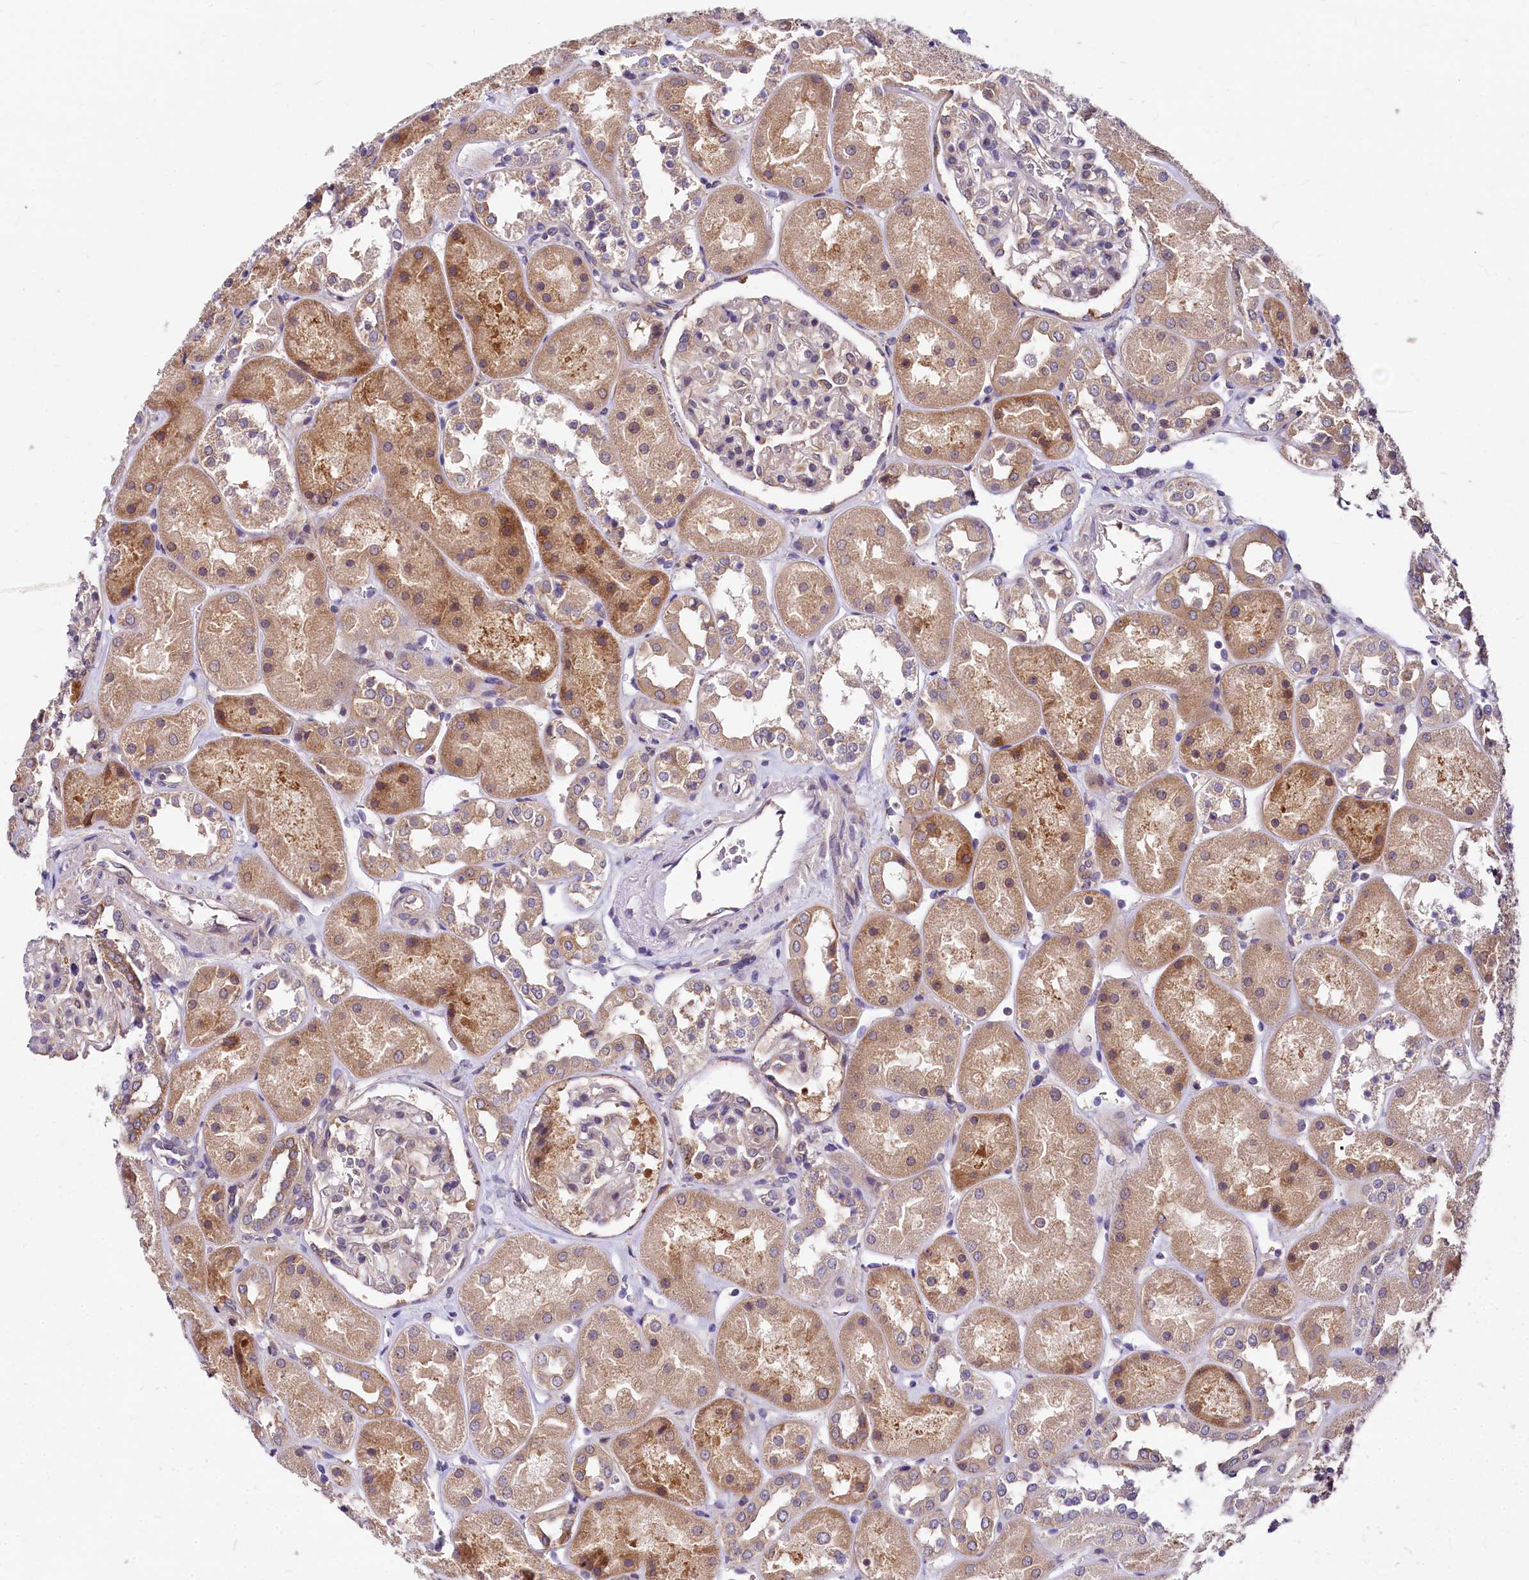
{"staining": {"intensity": "moderate", "quantity": "25%-75%", "location": "cytoplasmic/membranous"}, "tissue": "kidney", "cell_type": "Cells in glomeruli", "image_type": "normal", "snomed": [{"axis": "morphology", "description": "Normal tissue, NOS"}, {"axis": "topography", "description": "Kidney"}], "caption": "Immunohistochemical staining of benign kidney exhibits medium levels of moderate cytoplasmic/membranous positivity in about 25%-75% of cells in glomeruli.", "gene": "EIF2B2", "patient": {"sex": "male", "age": 70}}